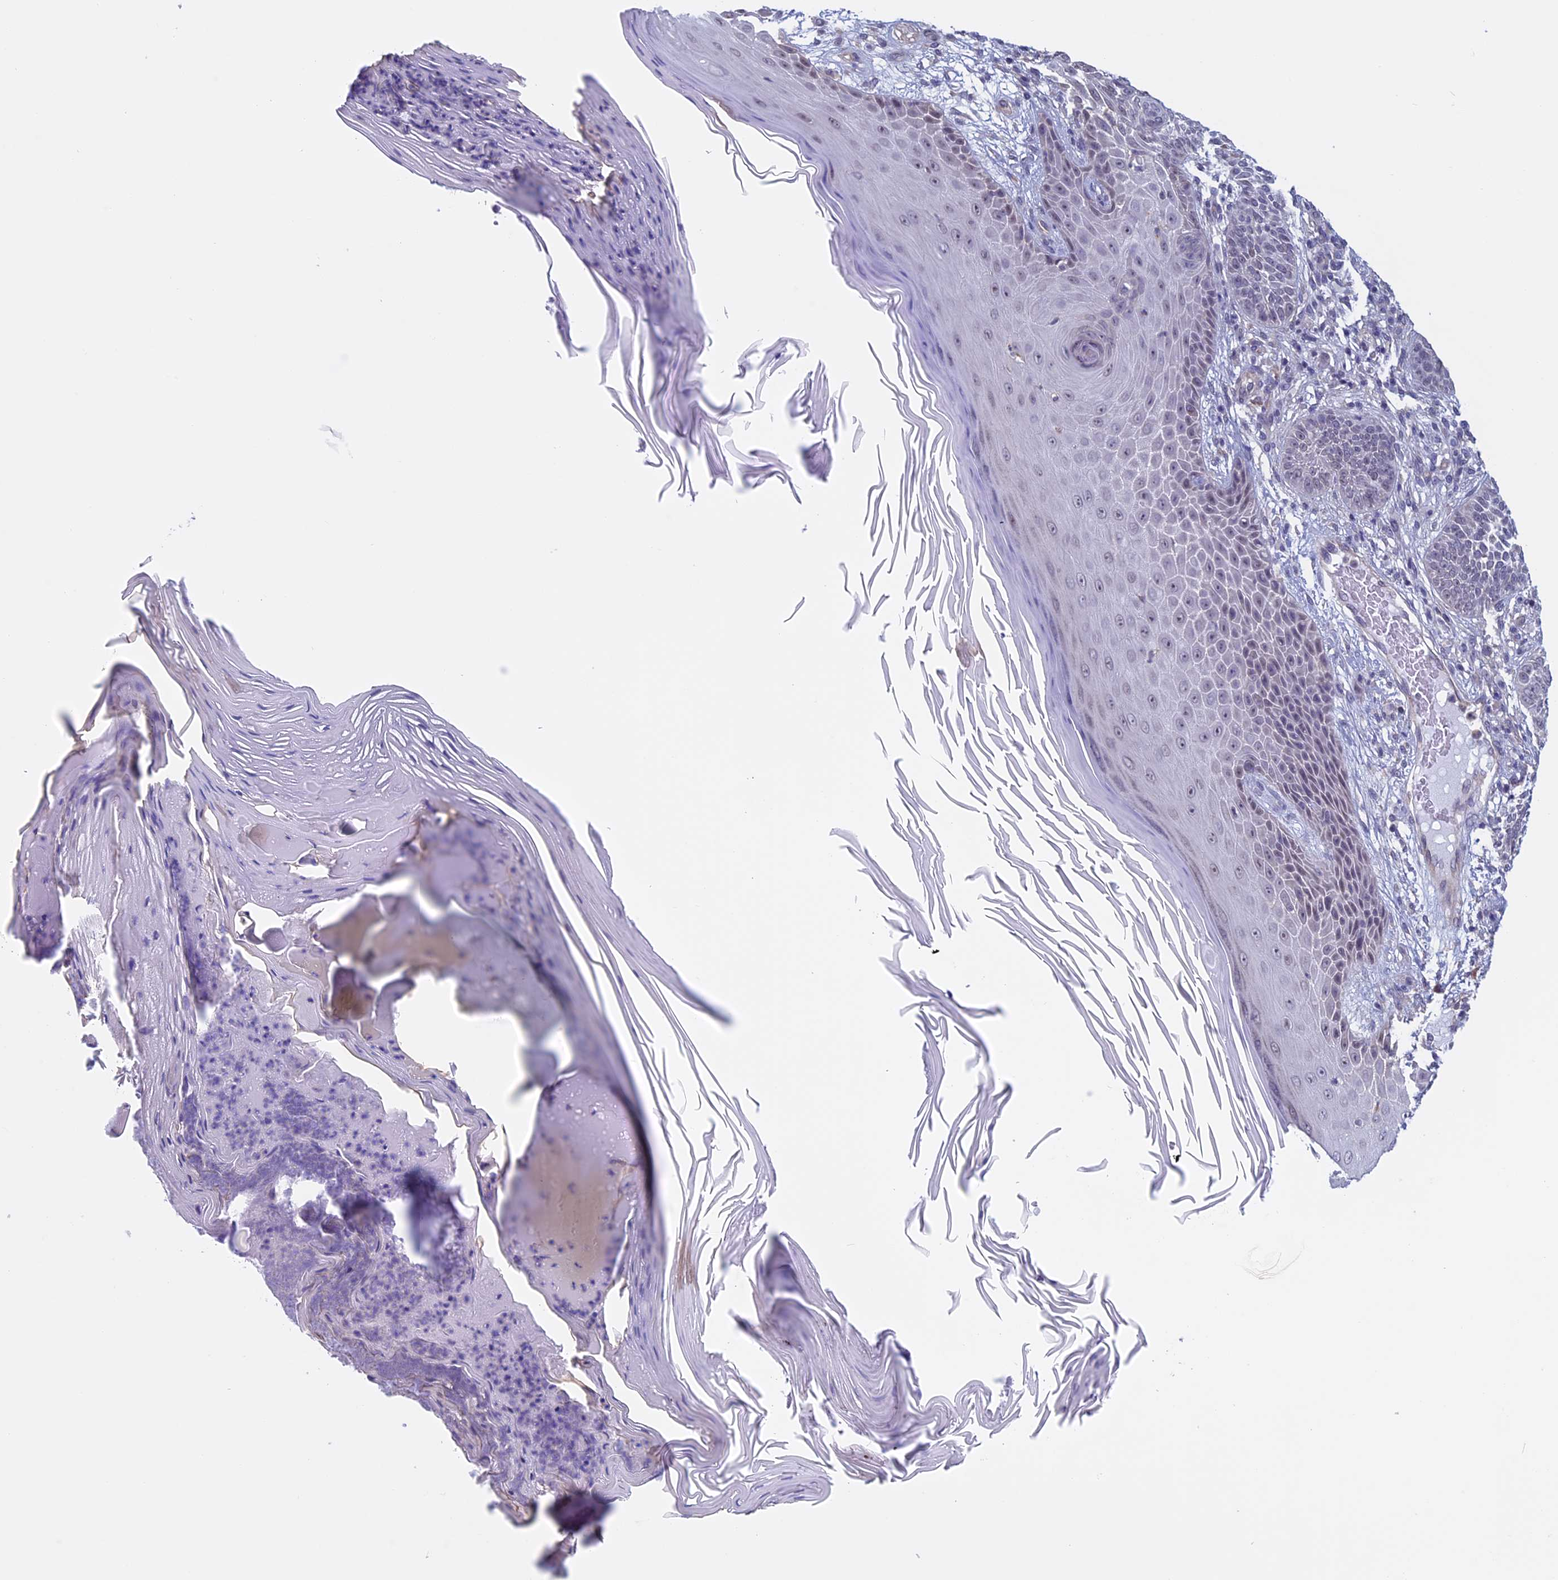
{"staining": {"intensity": "negative", "quantity": "none", "location": "none"}, "tissue": "skin cancer", "cell_type": "Tumor cells", "image_type": "cancer", "snomed": [{"axis": "morphology", "description": "Basal cell carcinoma"}, {"axis": "topography", "description": "Skin"}], "caption": "Immunohistochemistry (IHC) histopathology image of skin basal cell carcinoma stained for a protein (brown), which exhibits no expression in tumor cells.", "gene": "SLC1A6", "patient": {"sex": "male", "age": 85}}